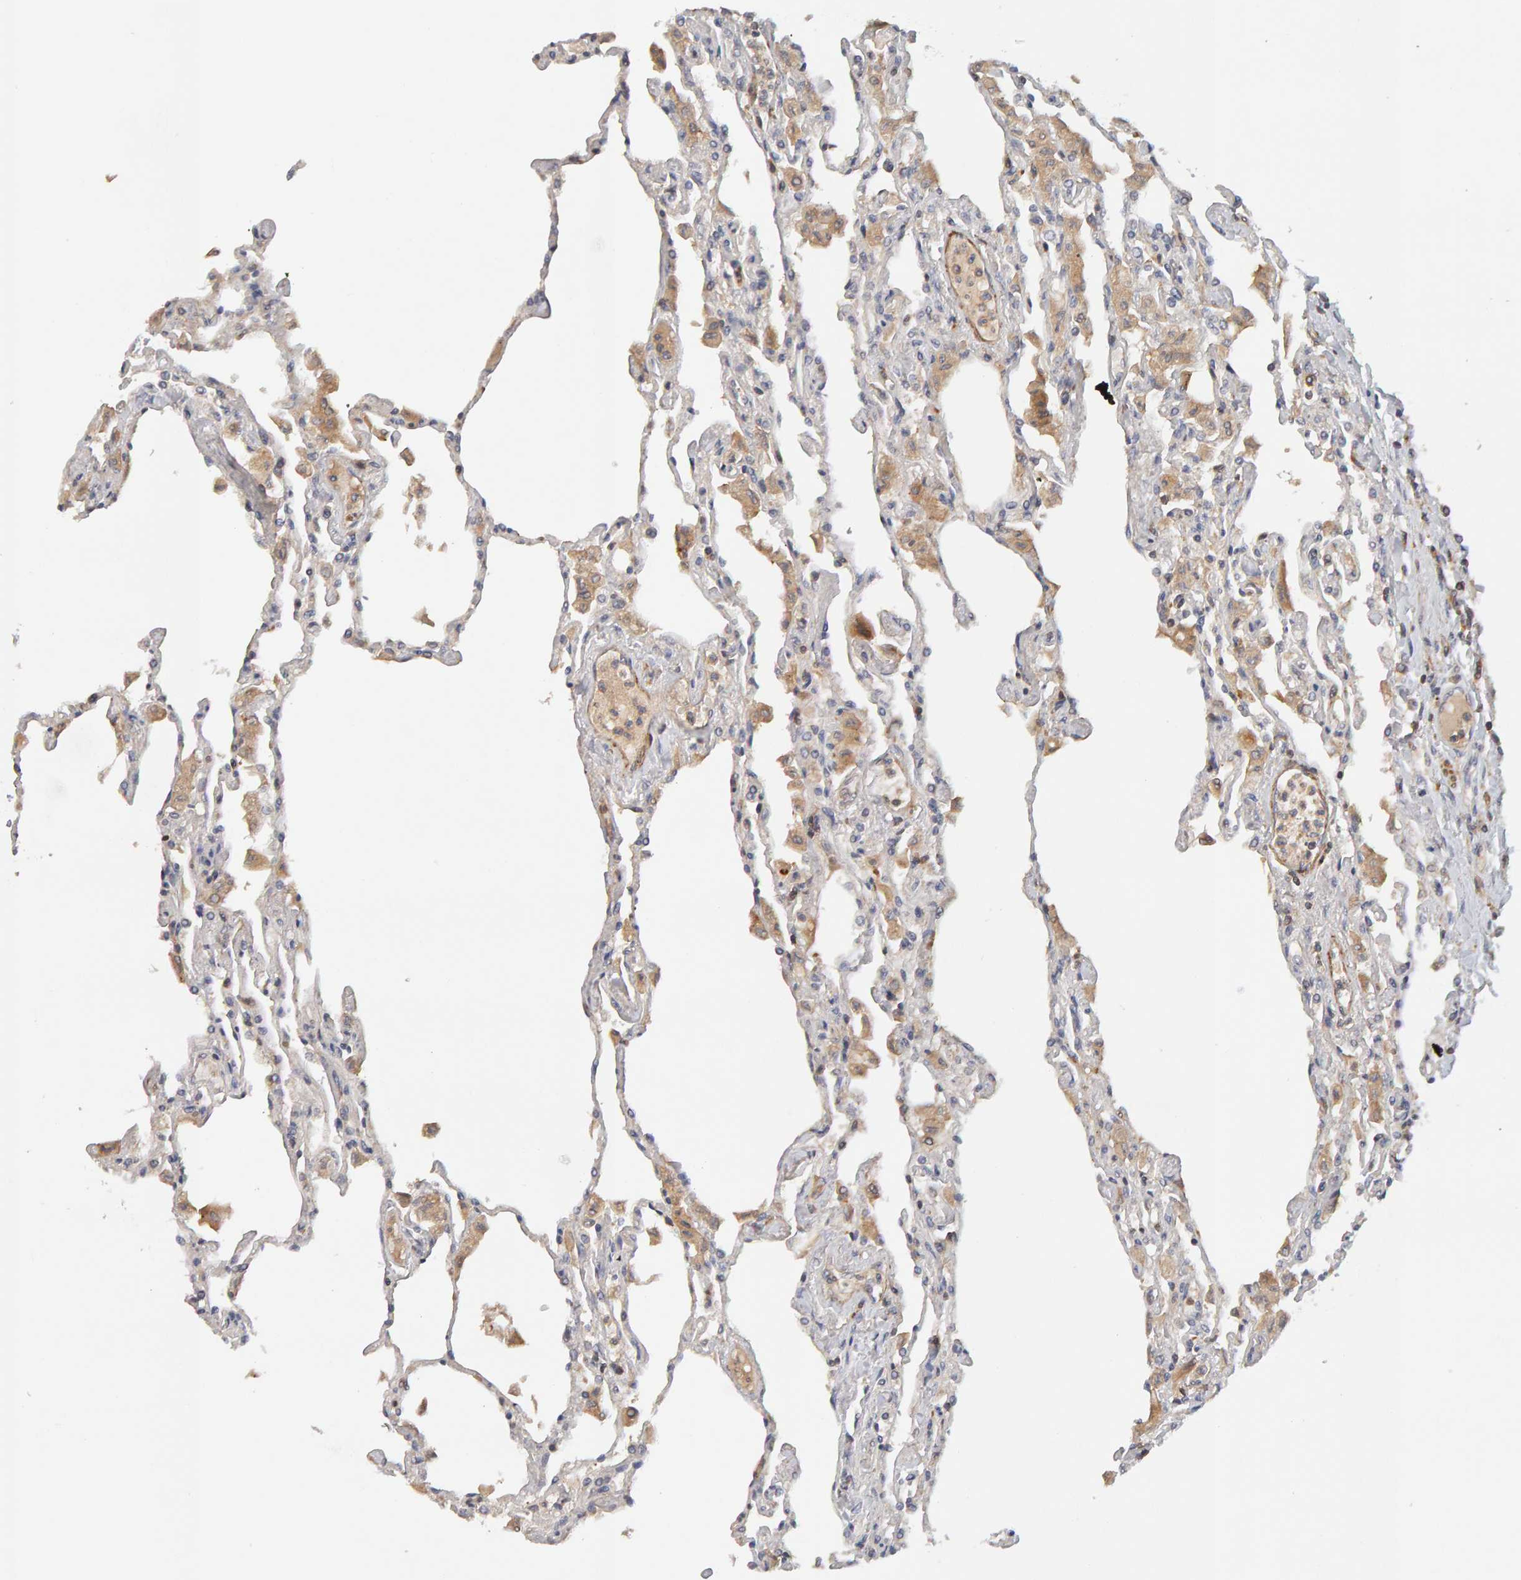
{"staining": {"intensity": "weak", "quantity": "<25%", "location": "cytoplasmic/membranous"}, "tissue": "lung", "cell_type": "Alveolar cells", "image_type": "normal", "snomed": [{"axis": "morphology", "description": "Normal tissue, NOS"}, {"axis": "topography", "description": "Bronchus"}, {"axis": "topography", "description": "Lung"}], "caption": "Histopathology image shows no significant protein positivity in alveolar cells of unremarkable lung. Nuclei are stained in blue.", "gene": "NUDCD1", "patient": {"sex": "female", "age": 49}}